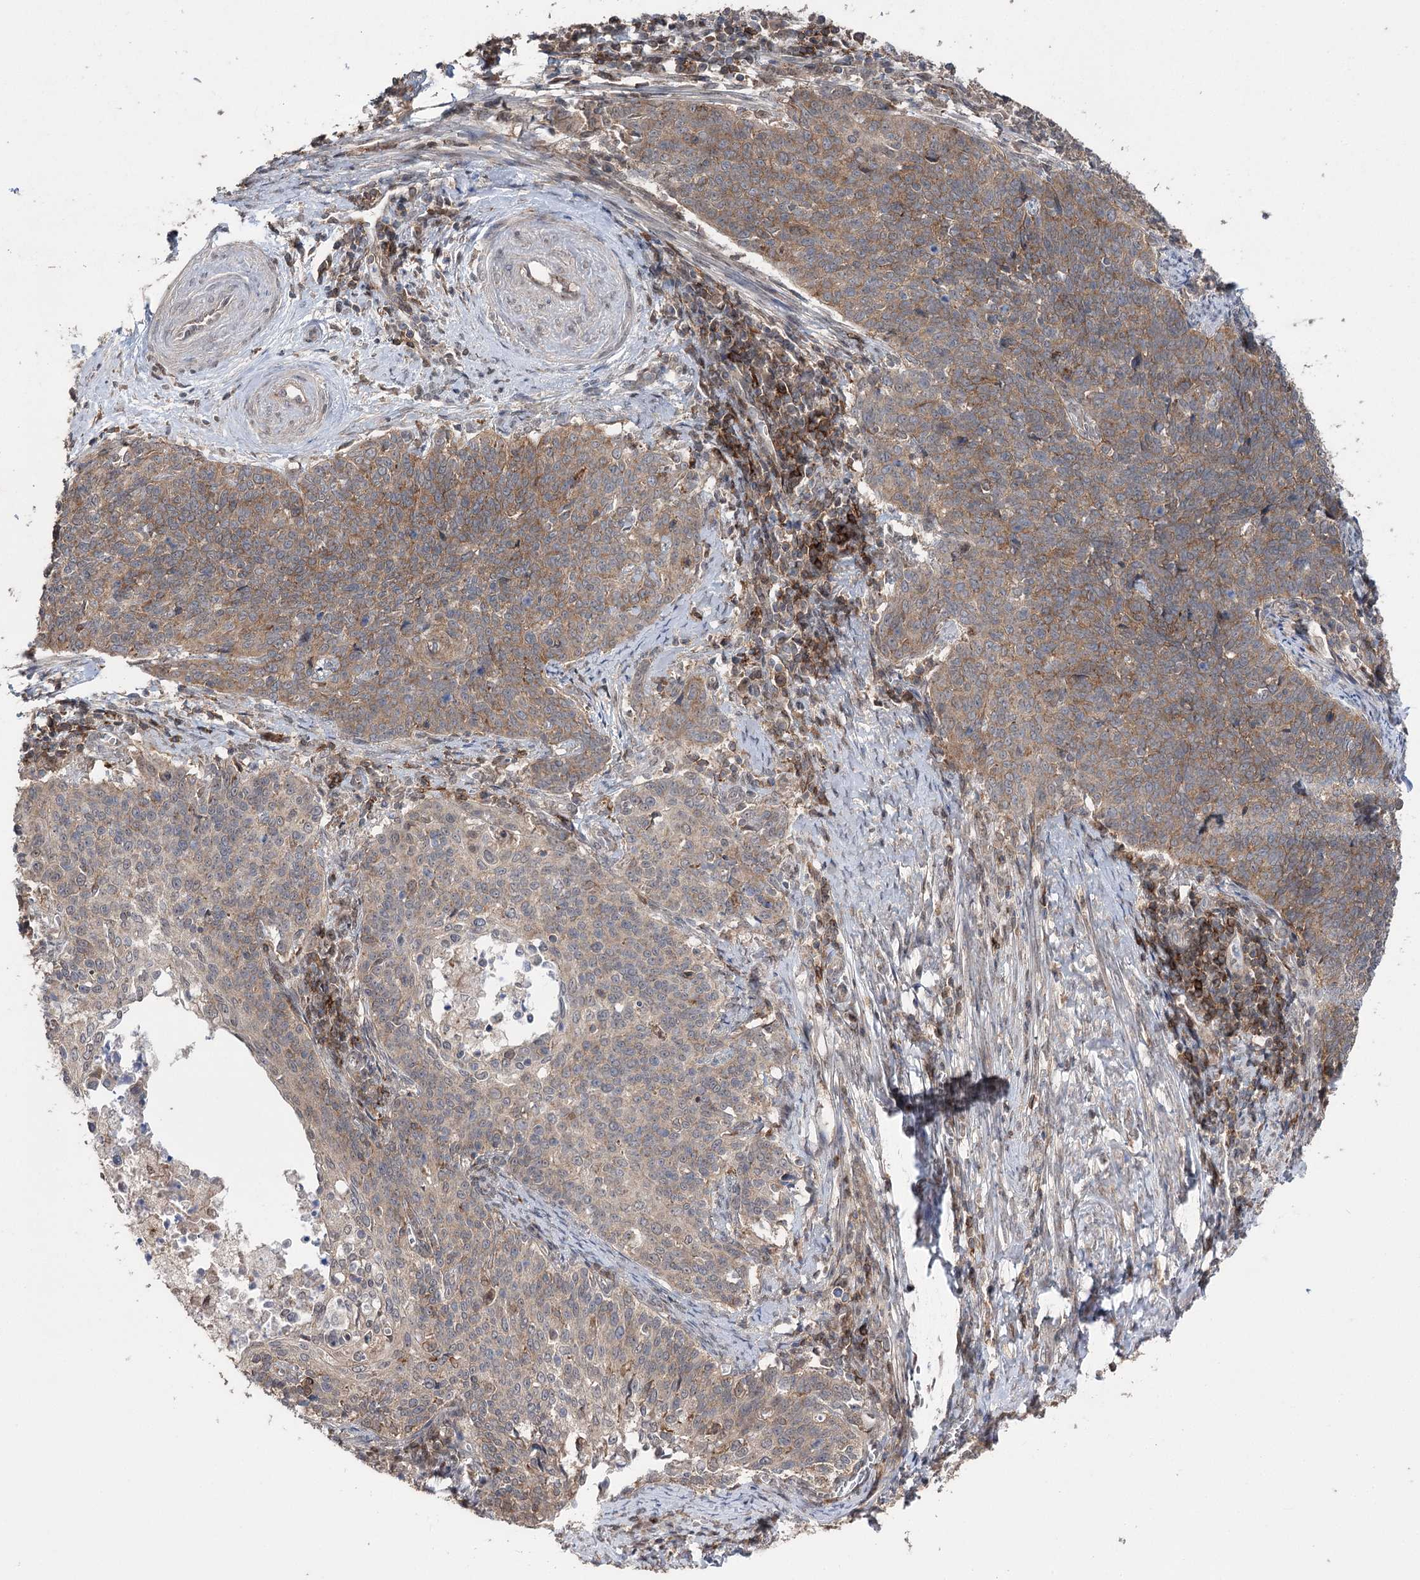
{"staining": {"intensity": "weak", "quantity": ">75%", "location": "cytoplasmic/membranous"}, "tissue": "cervical cancer", "cell_type": "Tumor cells", "image_type": "cancer", "snomed": [{"axis": "morphology", "description": "Squamous cell carcinoma, NOS"}, {"axis": "topography", "description": "Cervix"}], "caption": "Brown immunohistochemical staining in cervical squamous cell carcinoma shows weak cytoplasmic/membranous staining in about >75% of tumor cells. (IHC, brightfield microscopy, high magnification).", "gene": "STX6", "patient": {"sex": "female", "age": 39}}